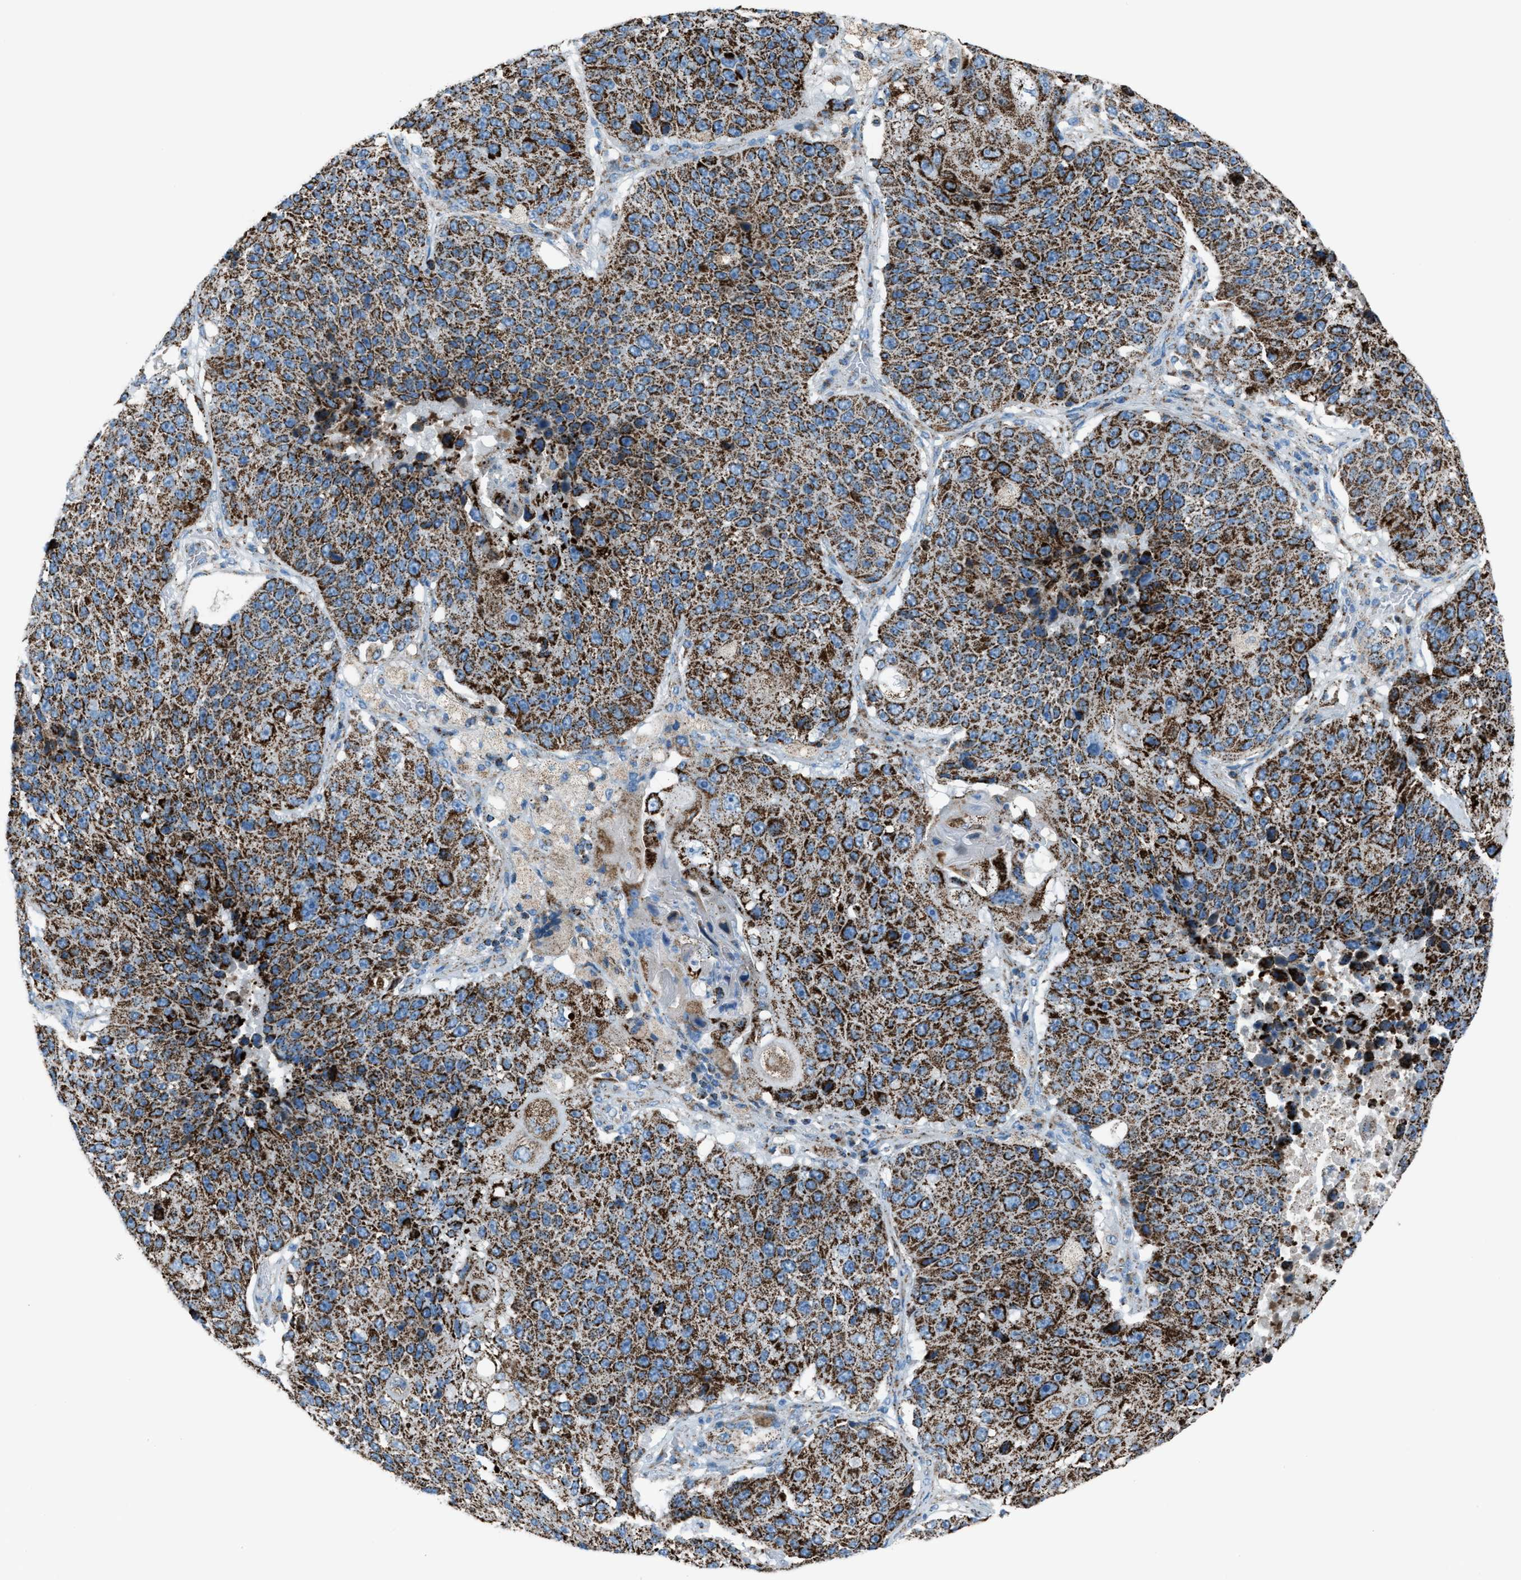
{"staining": {"intensity": "strong", "quantity": ">75%", "location": "cytoplasmic/membranous"}, "tissue": "lung cancer", "cell_type": "Tumor cells", "image_type": "cancer", "snomed": [{"axis": "morphology", "description": "Squamous cell carcinoma, NOS"}, {"axis": "topography", "description": "Lung"}], "caption": "Immunohistochemistry (DAB) staining of human lung cancer demonstrates strong cytoplasmic/membranous protein expression in about >75% of tumor cells.", "gene": "MDH2", "patient": {"sex": "male", "age": 61}}